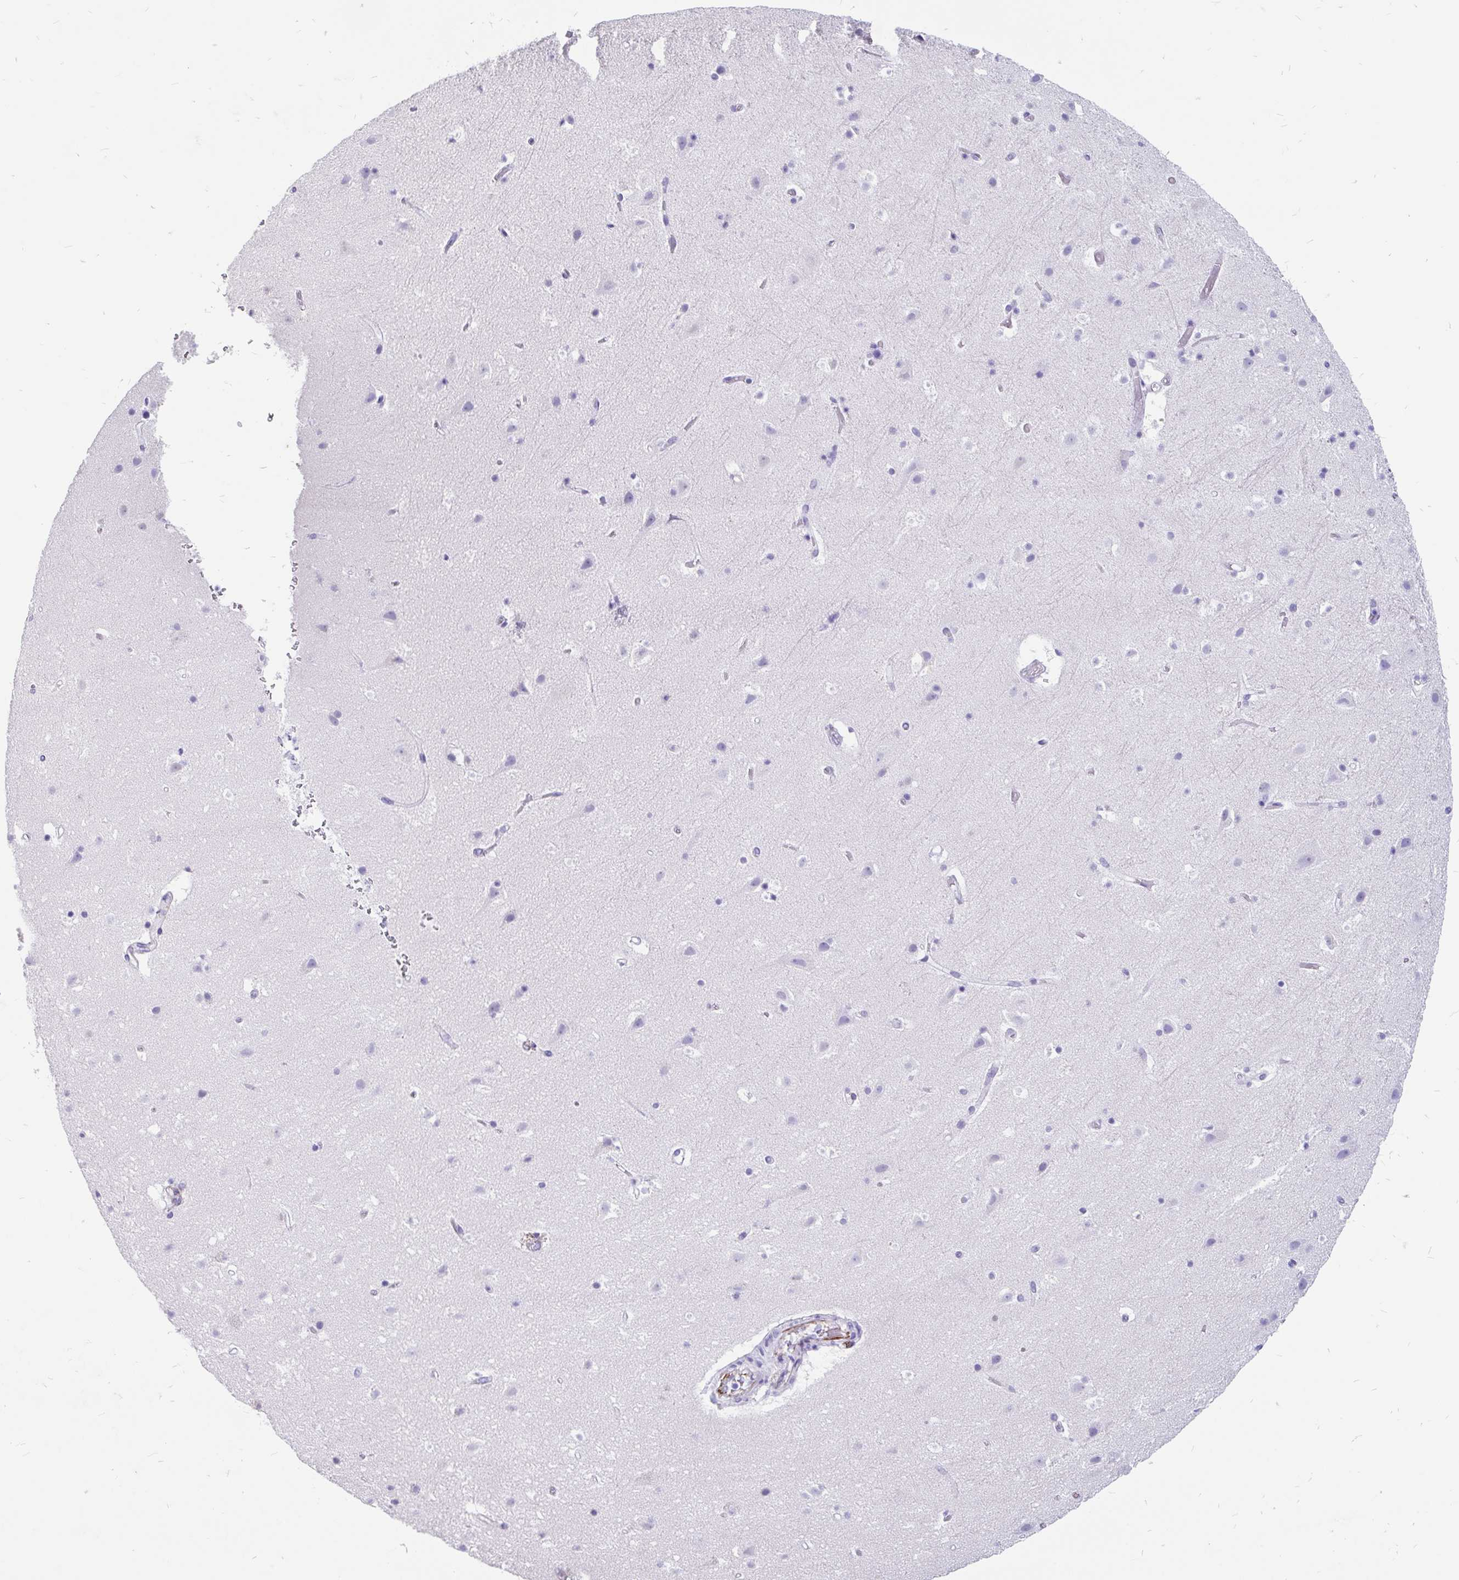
{"staining": {"intensity": "negative", "quantity": "none", "location": "none"}, "tissue": "cerebral cortex", "cell_type": "Endothelial cells", "image_type": "normal", "snomed": [{"axis": "morphology", "description": "Normal tissue, NOS"}, {"axis": "topography", "description": "Cerebral cortex"}], "caption": "Immunohistochemistry (IHC) photomicrograph of unremarkable cerebral cortex stained for a protein (brown), which displays no positivity in endothelial cells. (DAB immunohistochemistry with hematoxylin counter stain).", "gene": "EML5", "patient": {"sex": "female", "age": 42}}